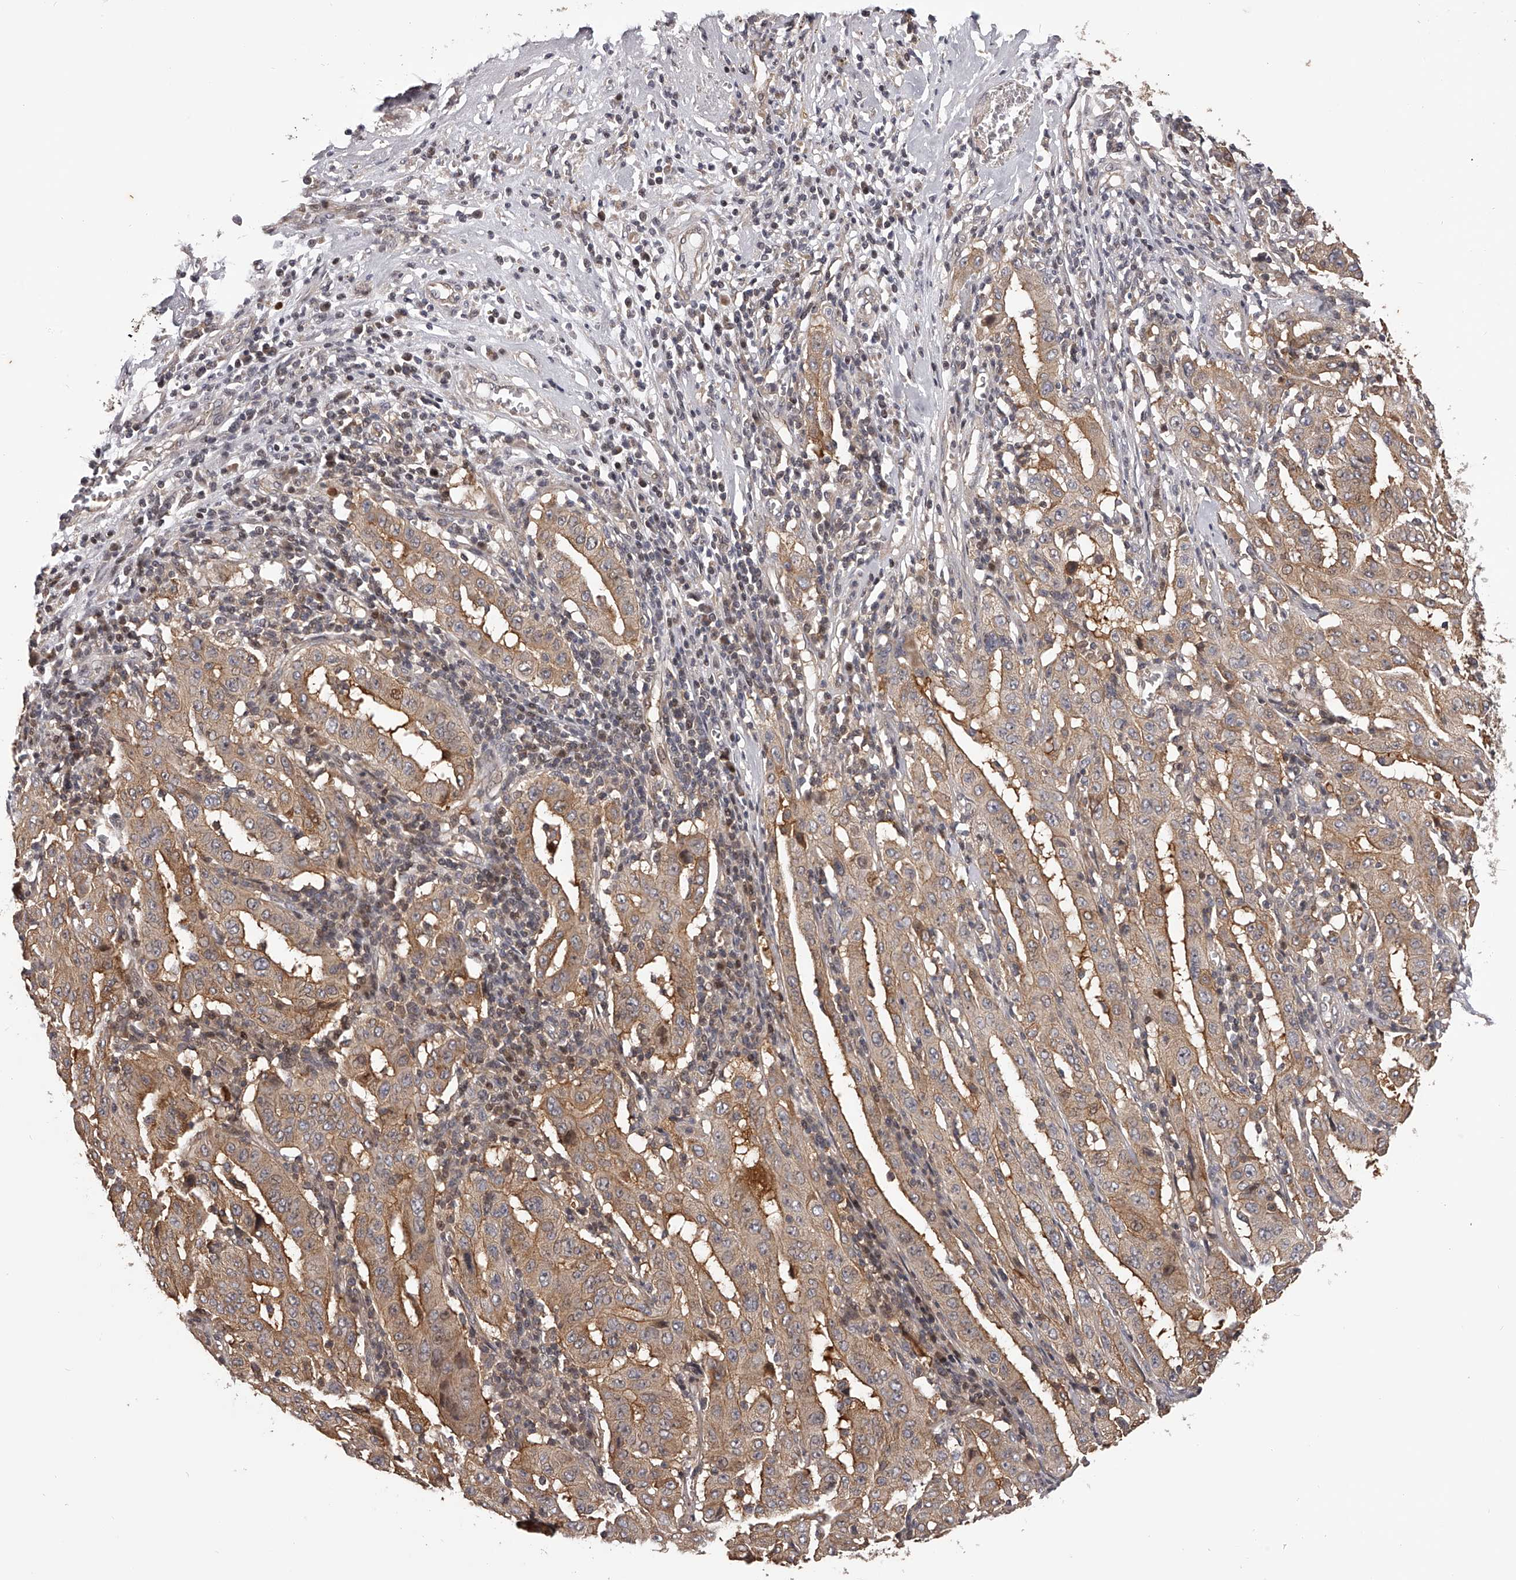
{"staining": {"intensity": "moderate", "quantity": "25%-75%", "location": "cytoplasmic/membranous"}, "tissue": "pancreatic cancer", "cell_type": "Tumor cells", "image_type": "cancer", "snomed": [{"axis": "morphology", "description": "Adenocarcinoma, NOS"}, {"axis": "topography", "description": "Pancreas"}], "caption": "Pancreatic adenocarcinoma stained with a brown dye shows moderate cytoplasmic/membranous positive expression in about 25%-75% of tumor cells.", "gene": "PFDN2", "patient": {"sex": "male", "age": 63}}